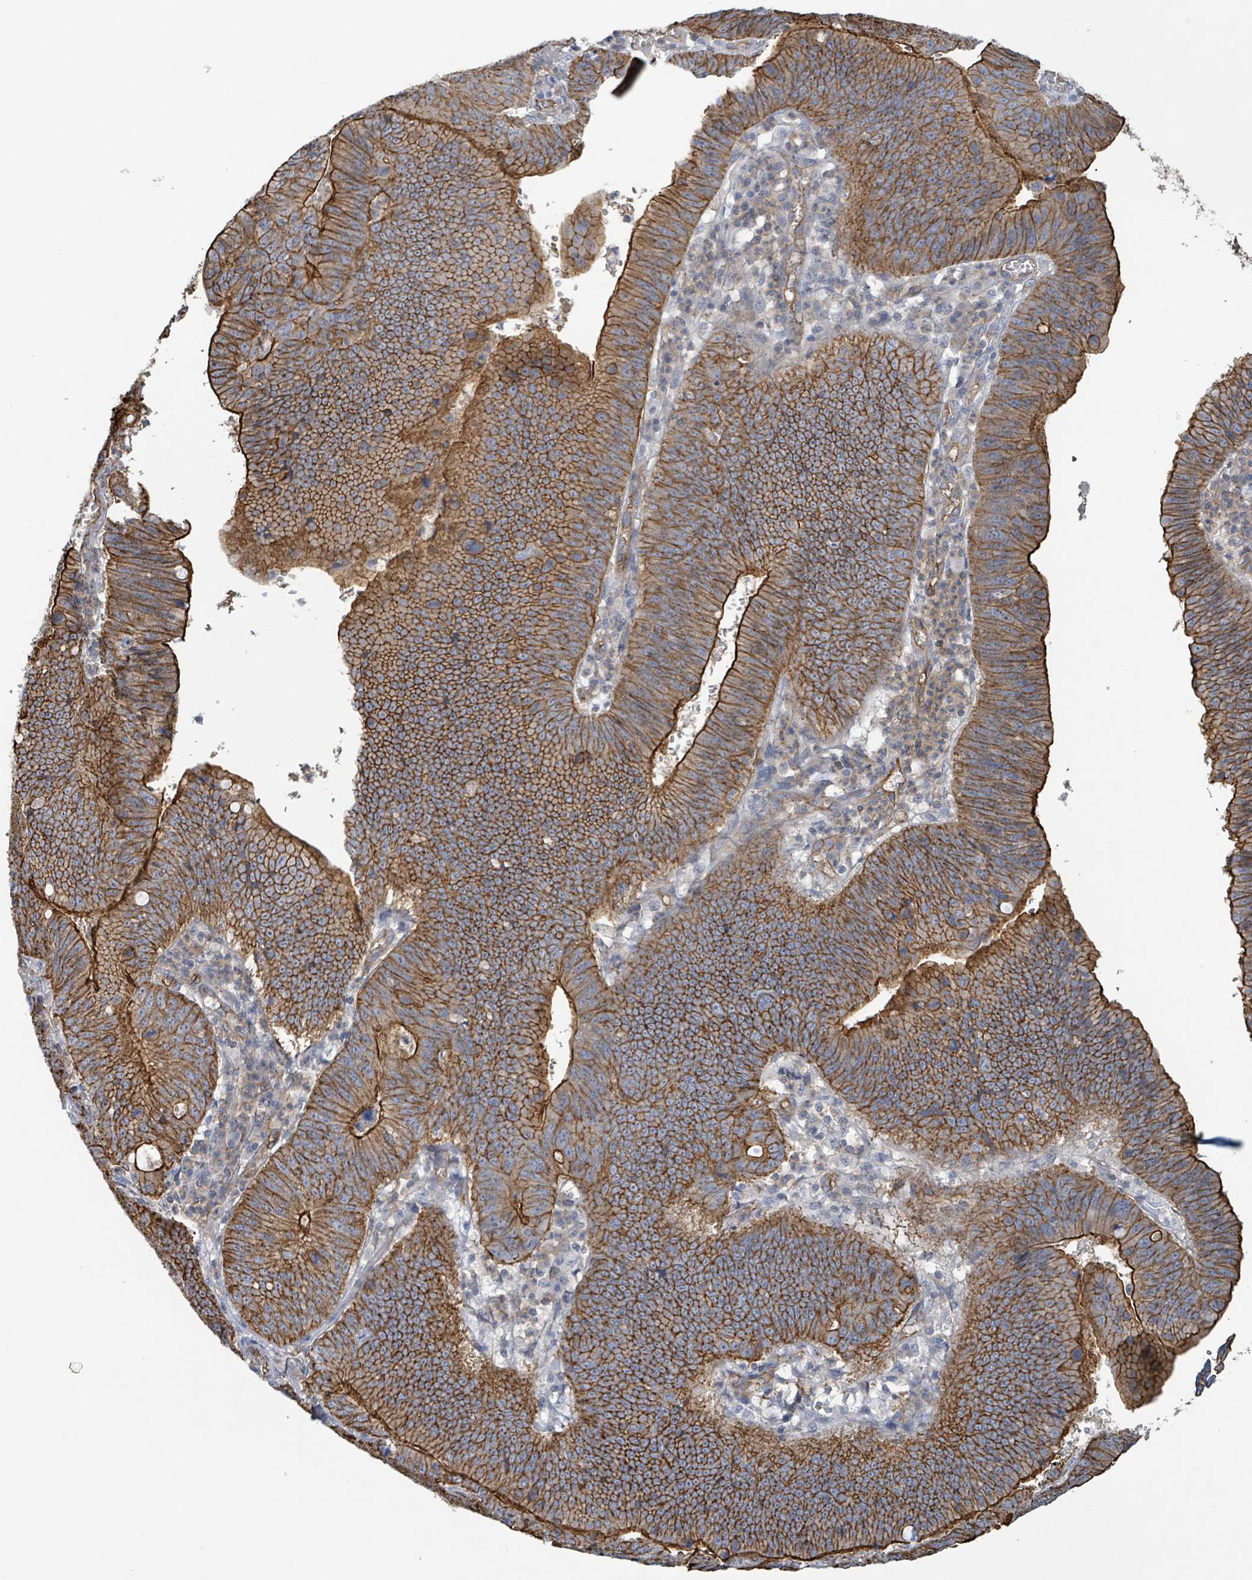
{"staining": {"intensity": "strong", "quantity": ">75%", "location": "cytoplasmic/membranous"}, "tissue": "stomach cancer", "cell_type": "Tumor cells", "image_type": "cancer", "snomed": [{"axis": "morphology", "description": "Adenocarcinoma, NOS"}, {"axis": "topography", "description": "Stomach"}], "caption": "An image of stomach cancer stained for a protein reveals strong cytoplasmic/membranous brown staining in tumor cells. The staining was performed using DAB (3,3'-diaminobenzidine), with brown indicating positive protein expression. Nuclei are stained blue with hematoxylin.", "gene": "LDOC1", "patient": {"sex": "male", "age": 59}}